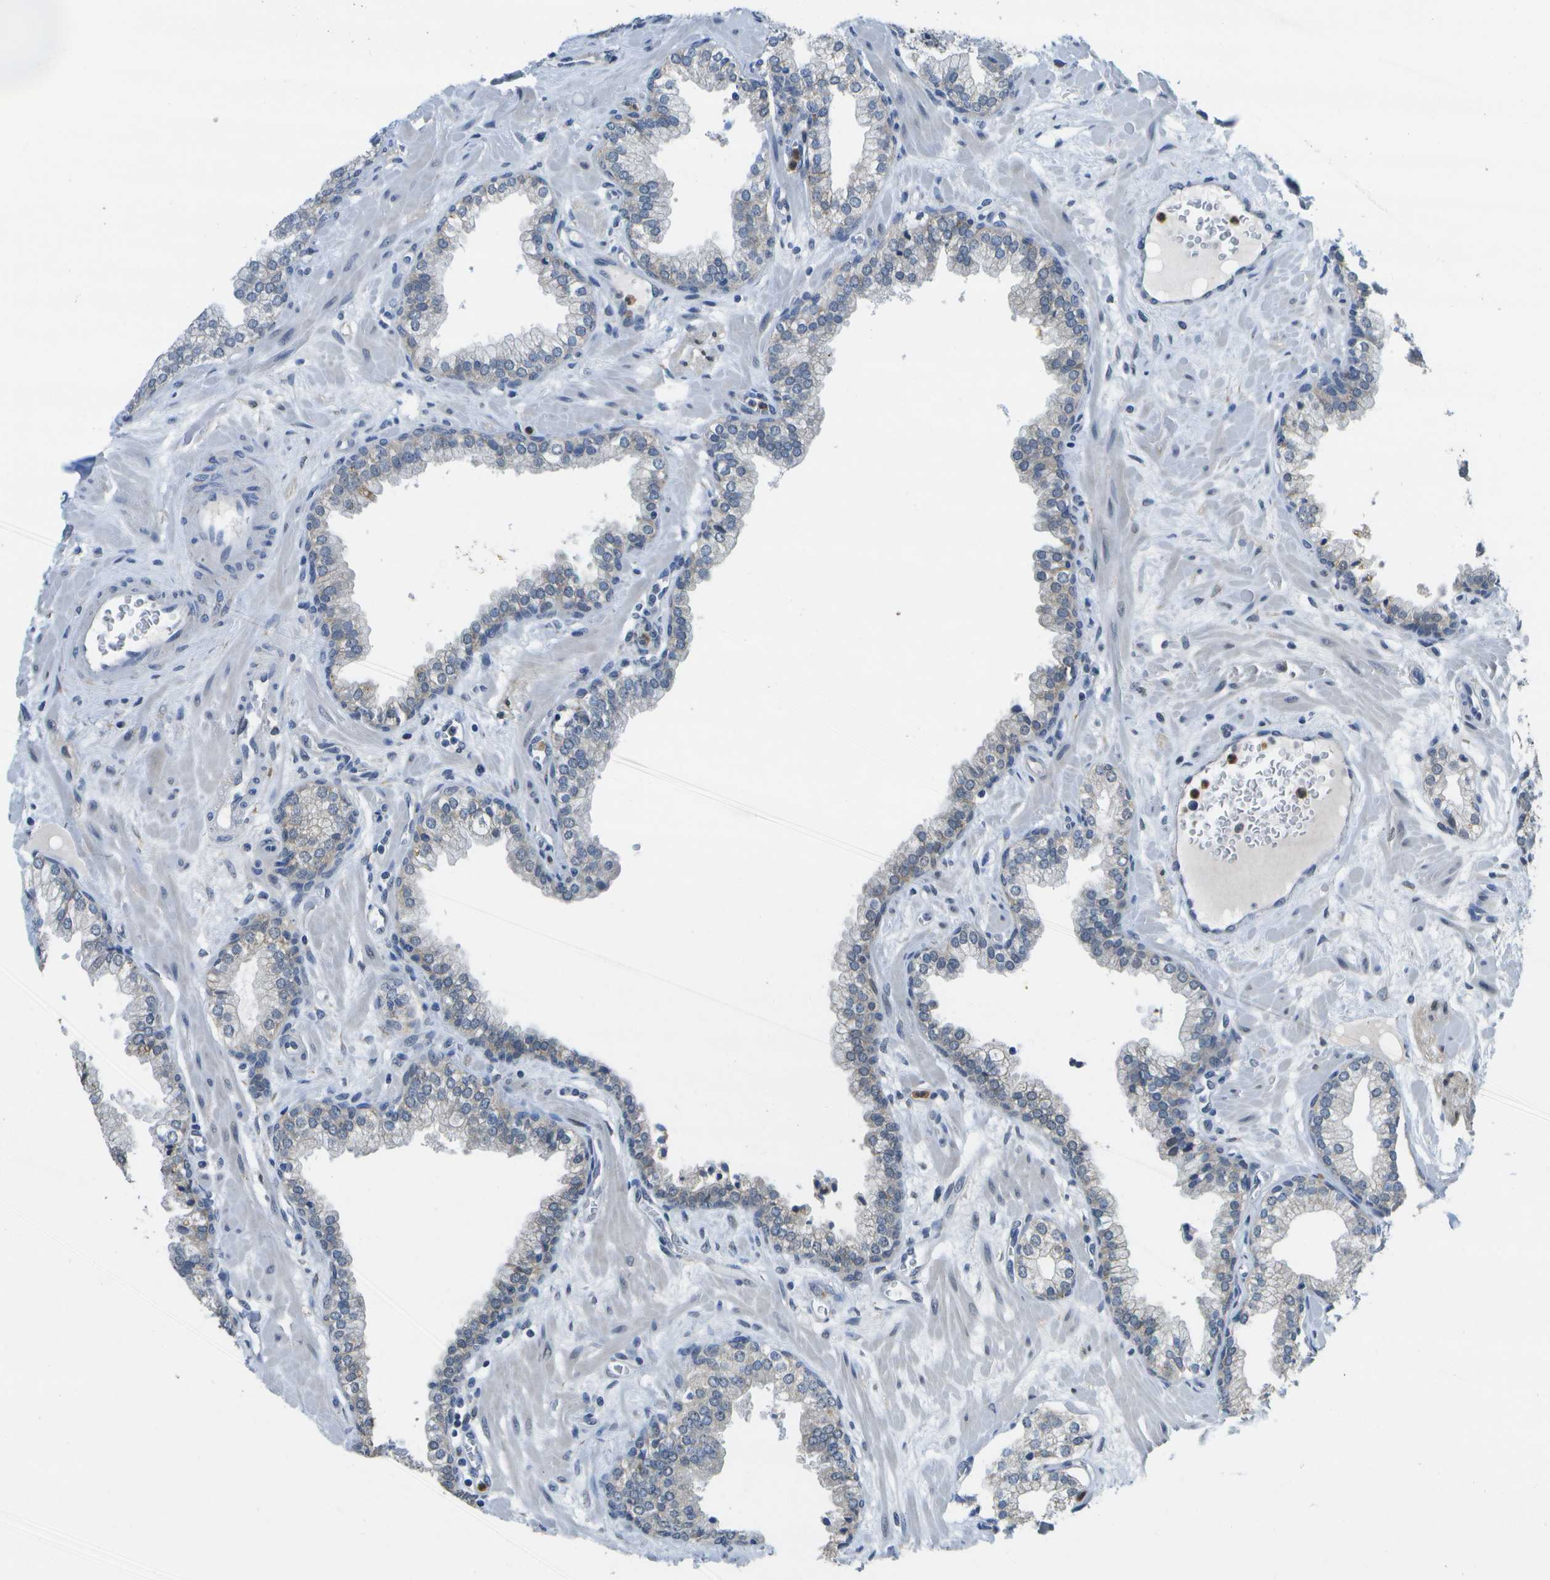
{"staining": {"intensity": "negative", "quantity": "none", "location": "none"}, "tissue": "prostate", "cell_type": "Glandular cells", "image_type": "normal", "snomed": [{"axis": "morphology", "description": "Normal tissue, NOS"}, {"axis": "morphology", "description": "Urothelial carcinoma, Low grade"}, {"axis": "topography", "description": "Urinary bladder"}, {"axis": "topography", "description": "Prostate"}], "caption": "IHC photomicrograph of normal human prostate stained for a protein (brown), which exhibits no staining in glandular cells.", "gene": "DSE", "patient": {"sex": "male", "age": 60}}